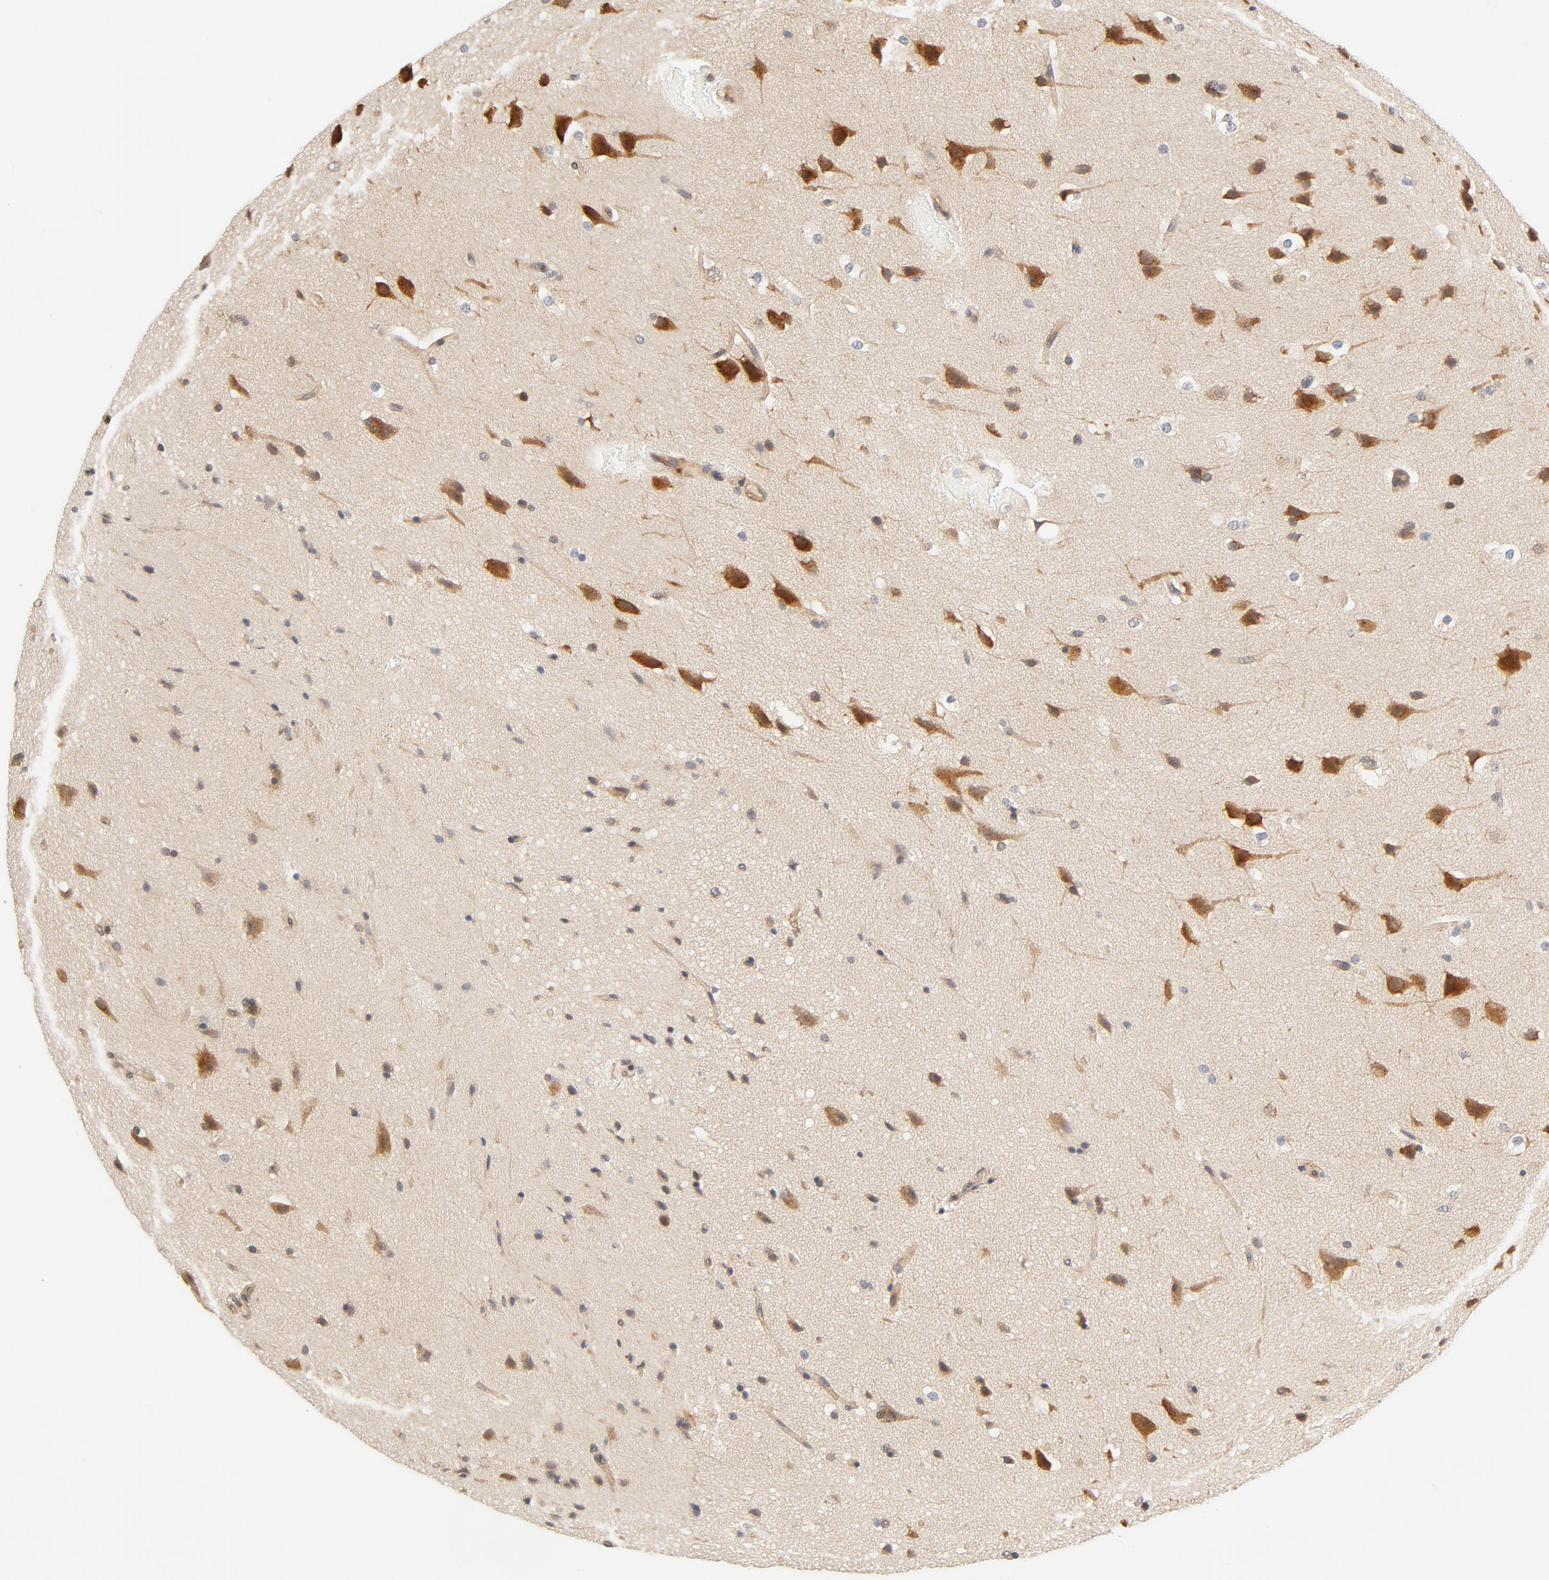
{"staining": {"intensity": "moderate", "quantity": ">75%", "location": "cytoplasmic/membranous"}, "tissue": "glioma", "cell_type": "Tumor cells", "image_type": "cancer", "snomed": [{"axis": "morphology", "description": "Glioma, malignant, Low grade"}, {"axis": "topography", "description": "Cerebral cortex"}], "caption": "An immunohistochemistry histopathology image of neoplastic tissue is shown. Protein staining in brown shows moderate cytoplasmic/membranous positivity in low-grade glioma (malignant) within tumor cells.", "gene": "EIF4E", "patient": {"sex": "female", "age": 47}}